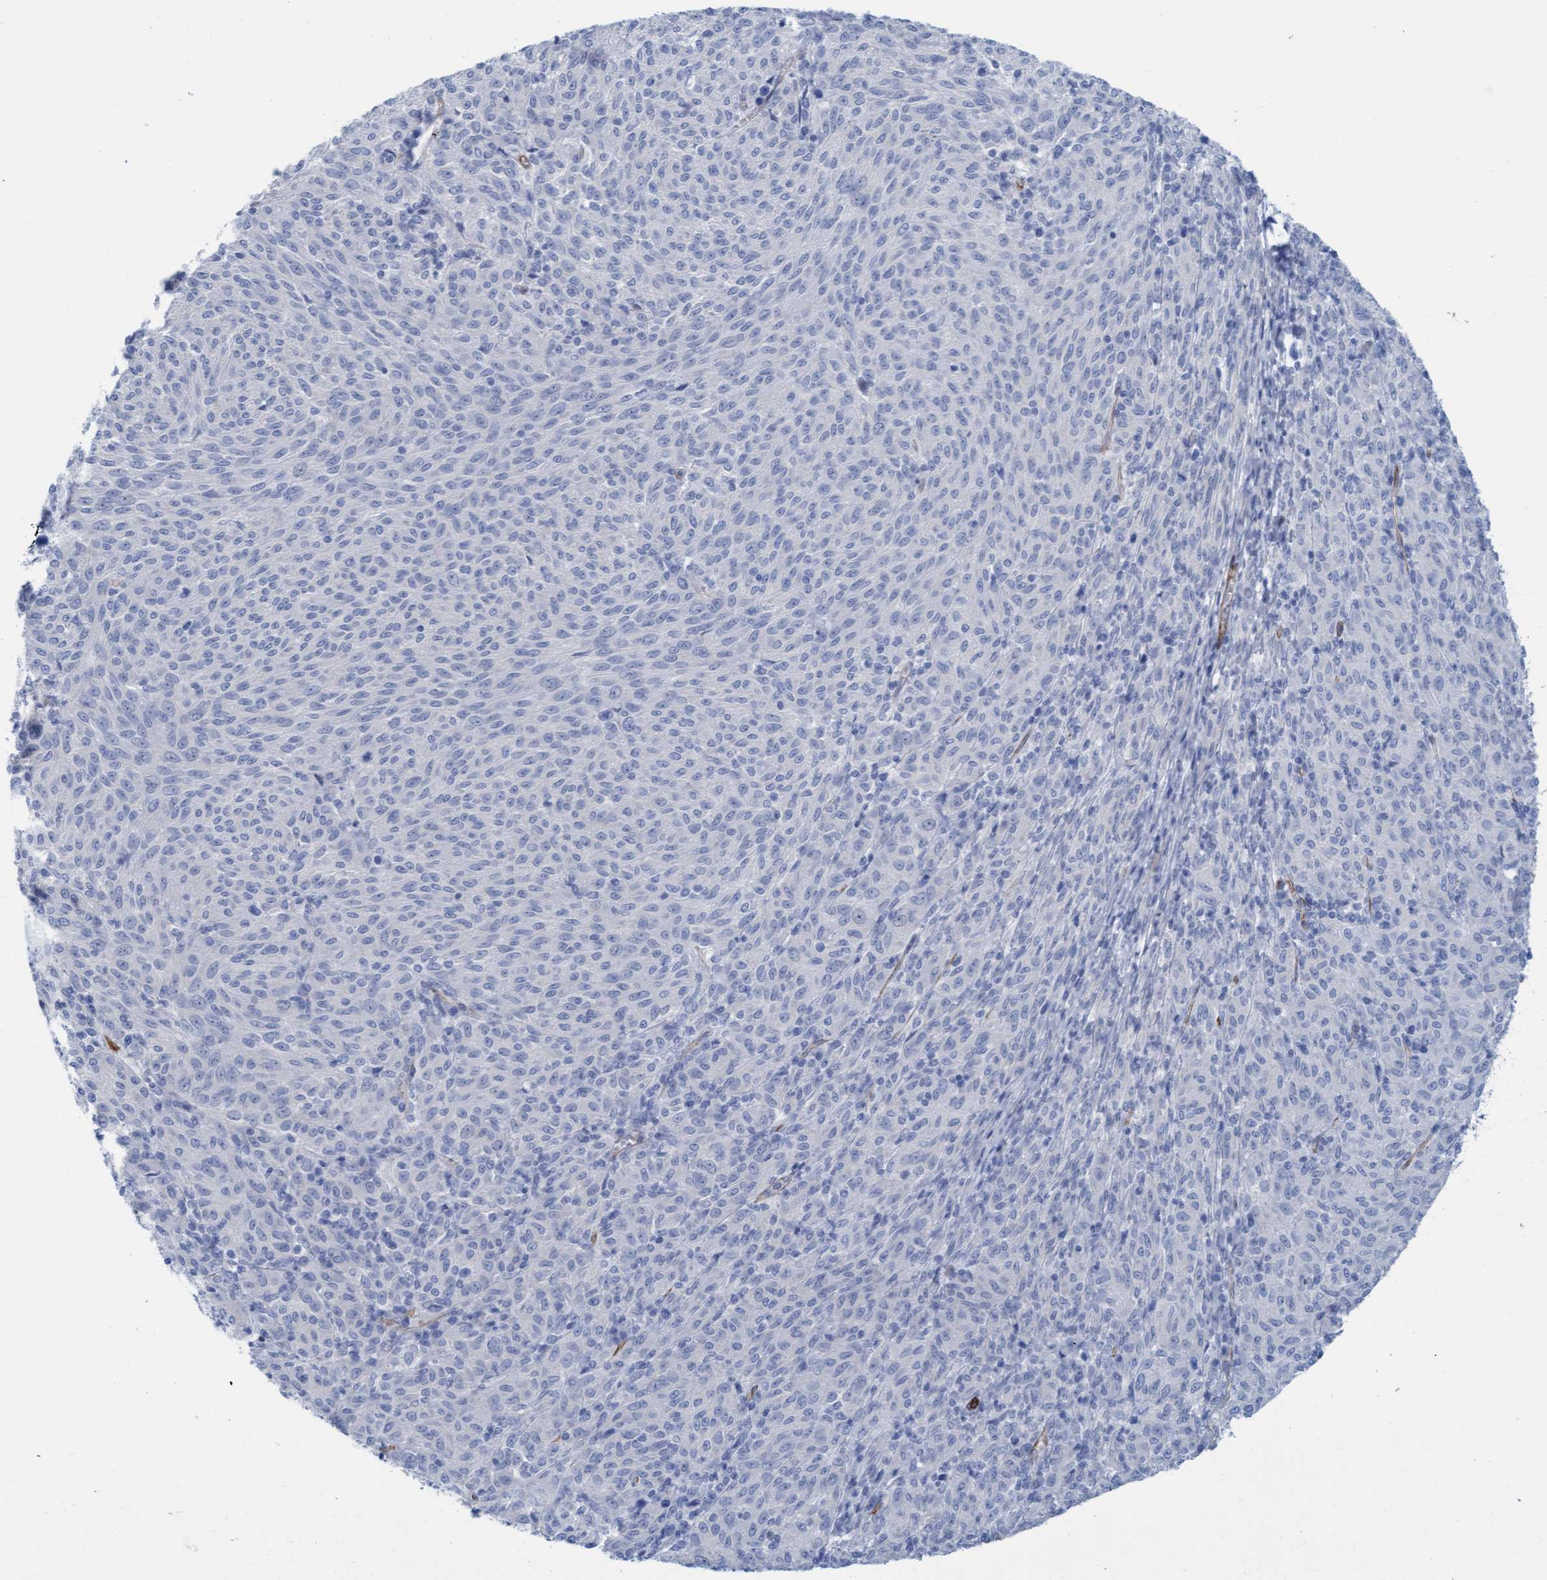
{"staining": {"intensity": "negative", "quantity": "none", "location": "none"}, "tissue": "melanoma", "cell_type": "Tumor cells", "image_type": "cancer", "snomed": [{"axis": "morphology", "description": "Malignant melanoma, NOS"}, {"axis": "topography", "description": "Skin"}], "caption": "Immunohistochemical staining of melanoma exhibits no significant staining in tumor cells. (DAB (3,3'-diaminobenzidine) immunohistochemistry visualized using brightfield microscopy, high magnification).", "gene": "MTFR1", "patient": {"sex": "female", "age": 72}}